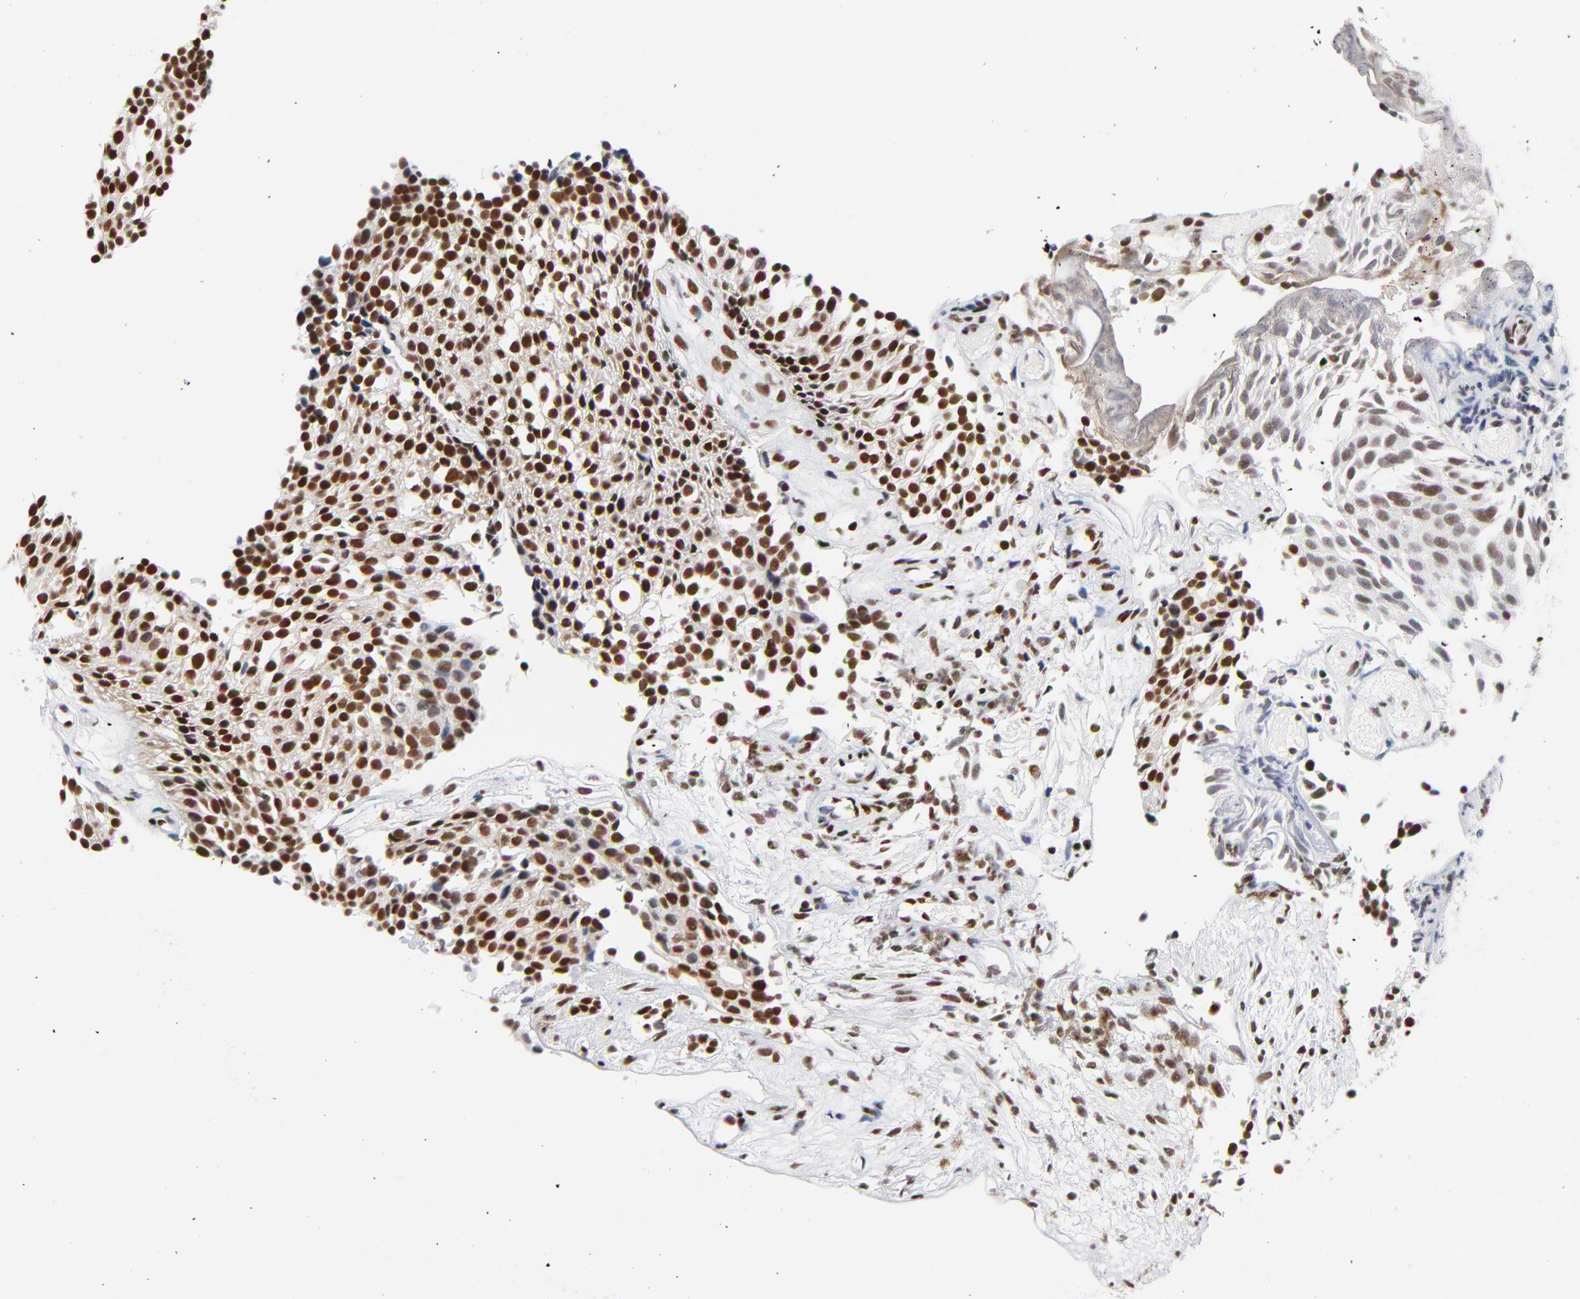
{"staining": {"intensity": "strong", "quantity": ">75%", "location": "nuclear"}, "tissue": "urothelial cancer", "cell_type": "Tumor cells", "image_type": "cancer", "snomed": [{"axis": "morphology", "description": "Urothelial carcinoma, Low grade"}, {"axis": "topography", "description": "Urinary bladder"}], "caption": "Protein expression by IHC exhibits strong nuclear staining in about >75% of tumor cells in low-grade urothelial carcinoma.", "gene": "CREB1", "patient": {"sex": "male", "age": 85}}